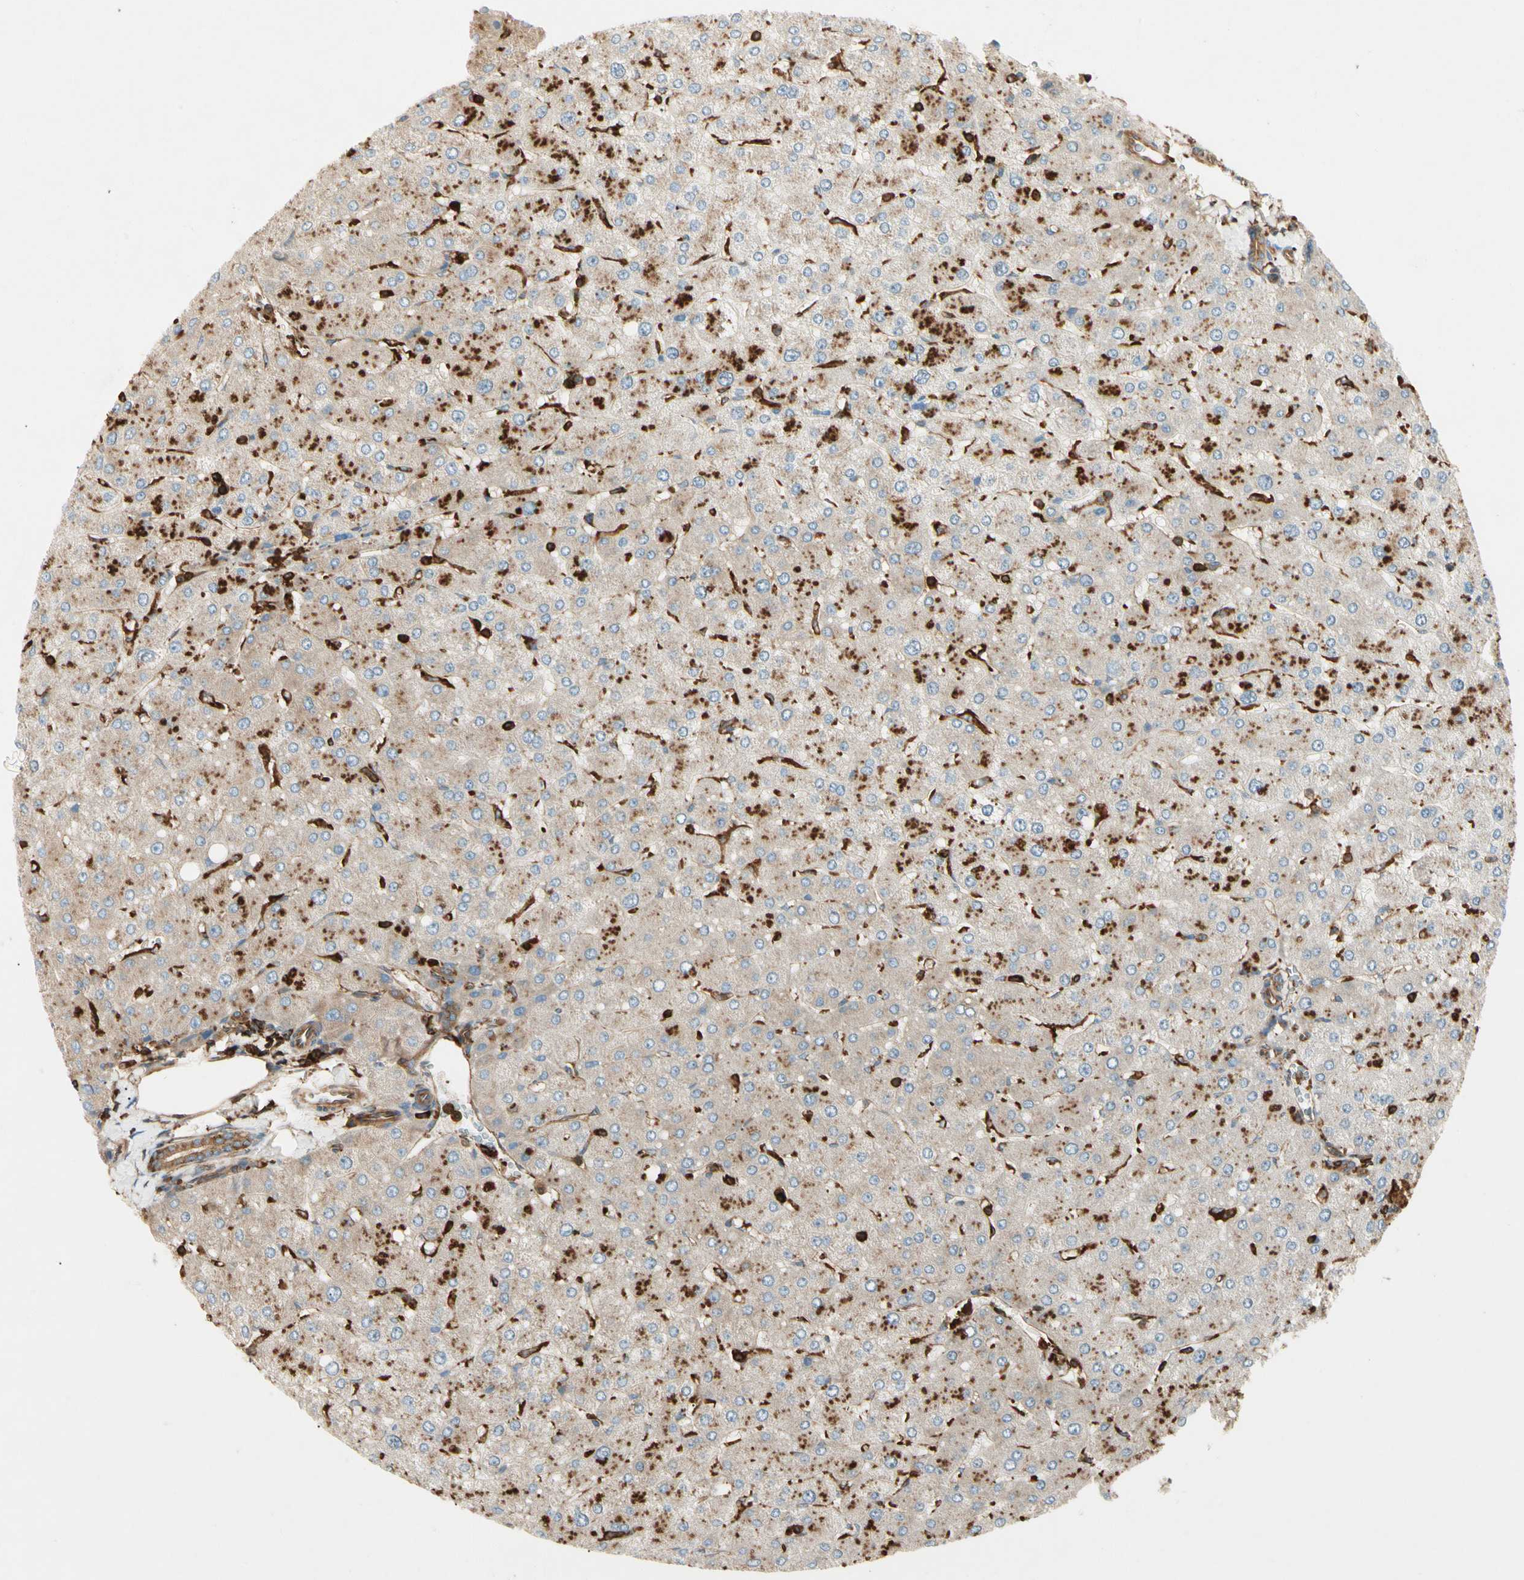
{"staining": {"intensity": "moderate", "quantity": ">75%", "location": "cytoplasmic/membranous"}, "tissue": "liver", "cell_type": "Cholangiocytes", "image_type": "normal", "snomed": [{"axis": "morphology", "description": "Normal tissue, NOS"}, {"axis": "topography", "description": "Liver"}], "caption": "Human liver stained for a protein (brown) displays moderate cytoplasmic/membranous positive positivity in about >75% of cholangiocytes.", "gene": "ARPC2", "patient": {"sex": "male", "age": 55}}